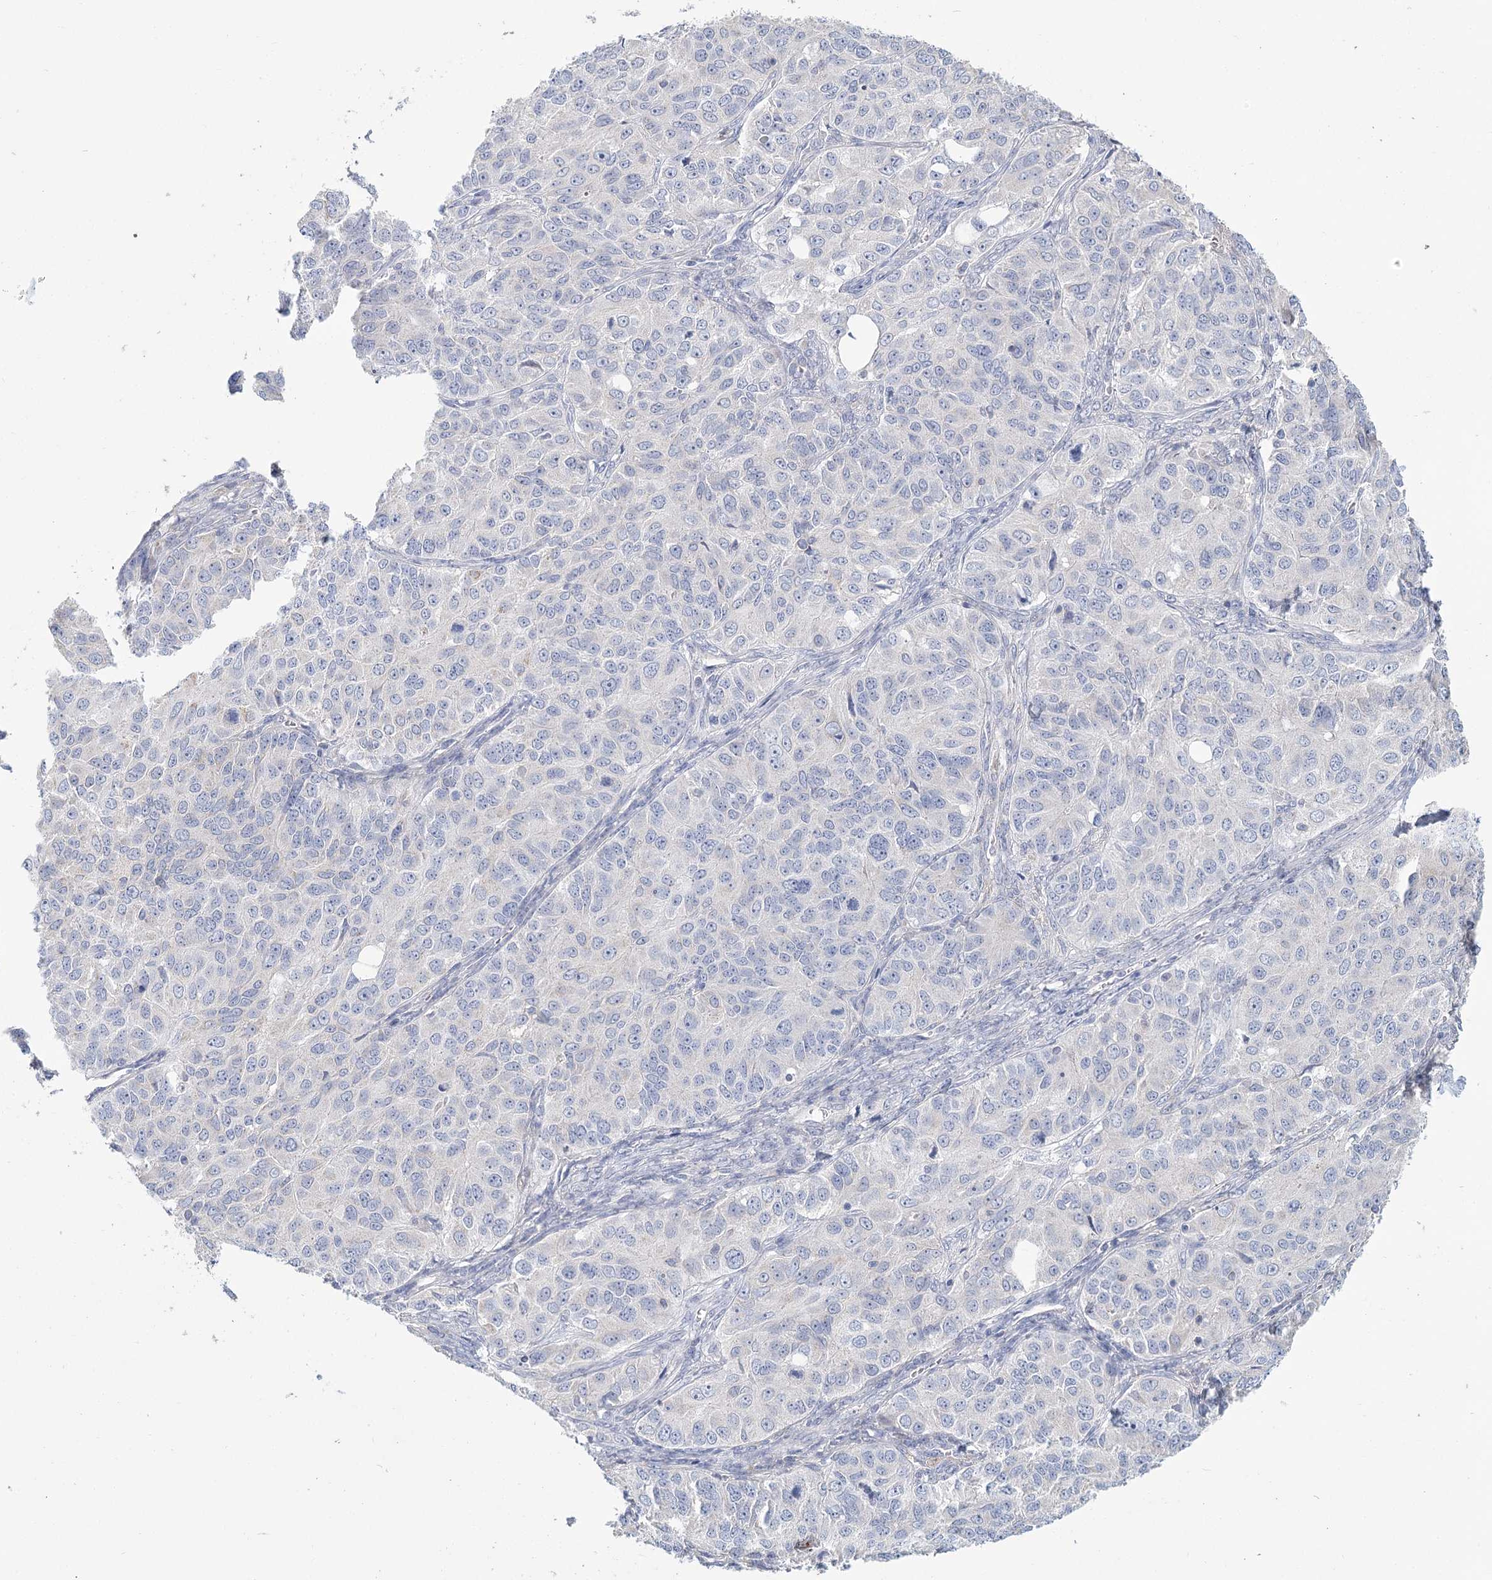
{"staining": {"intensity": "negative", "quantity": "none", "location": "none"}, "tissue": "ovarian cancer", "cell_type": "Tumor cells", "image_type": "cancer", "snomed": [{"axis": "morphology", "description": "Carcinoma, endometroid"}, {"axis": "topography", "description": "Ovary"}], "caption": "Human endometroid carcinoma (ovarian) stained for a protein using immunohistochemistry (IHC) shows no expression in tumor cells.", "gene": "ARHGAP44", "patient": {"sex": "female", "age": 51}}